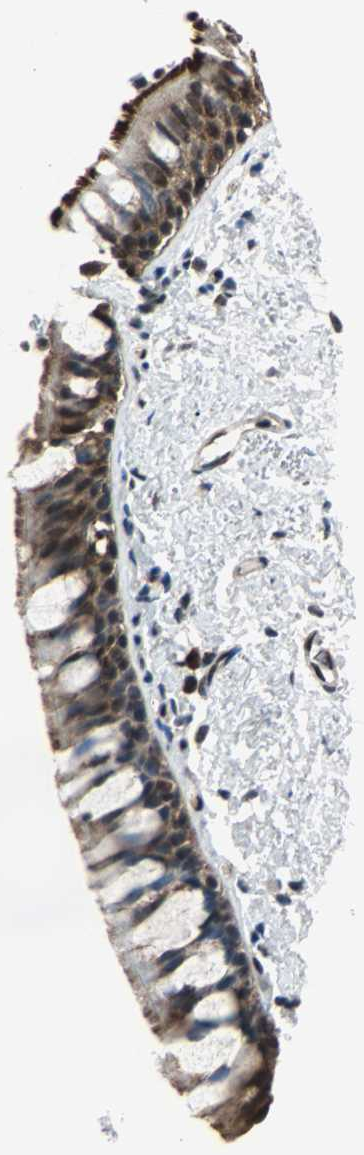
{"staining": {"intensity": "moderate", "quantity": ">75%", "location": "cytoplasmic/membranous,nuclear"}, "tissue": "bronchus", "cell_type": "Respiratory epithelial cells", "image_type": "normal", "snomed": [{"axis": "morphology", "description": "Normal tissue, NOS"}, {"axis": "topography", "description": "Bronchus"}], "caption": "IHC (DAB) staining of normal human bronchus exhibits moderate cytoplasmic/membranous,nuclear protein expression in about >75% of respiratory epithelial cells. (DAB (3,3'-diaminobenzidine) IHC, brown staining for protein, blue staining for nuclei).", "gene": "VCP", "patient": {"sex": "female", "age": 73}}